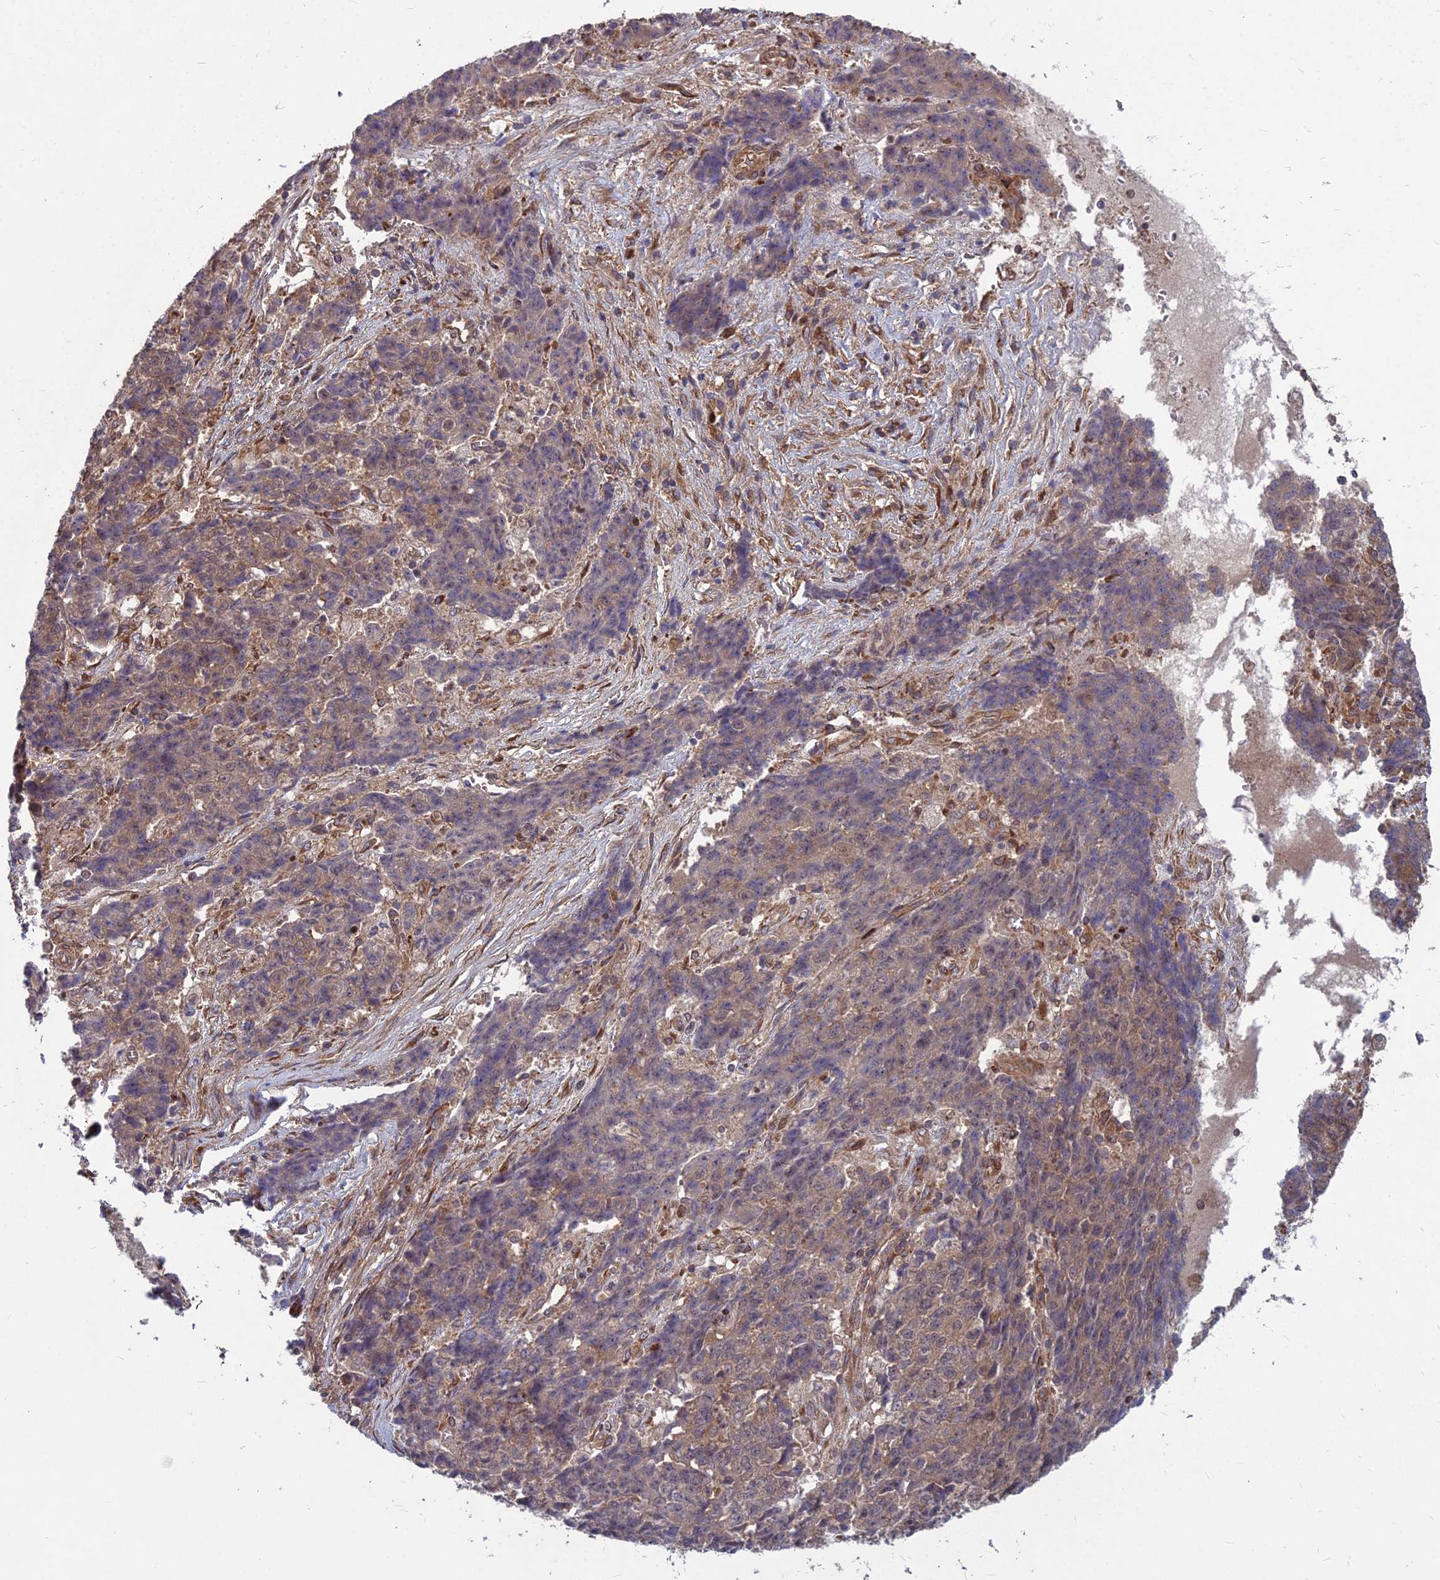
{"staining": {"intensity": "weak", "quantity": "25%-75%", "location": "cytoplasmic/membranous"}, "tissue": "ovarian cancer", "cell_type": "Tumor cells", "image_type": "cancer", "snomed": [{"axis": "morphology", "description": "Carcinoma, endometroid"}, {"axis": "topography", "description": "Ovary"}], "caption": "Endometroid carcinoma (ovarian) stained with a protein marker demonstrates weak staining in tumor cells.", "gene": "MFSD8", "patient": {"sex": "female", "age": 42}}